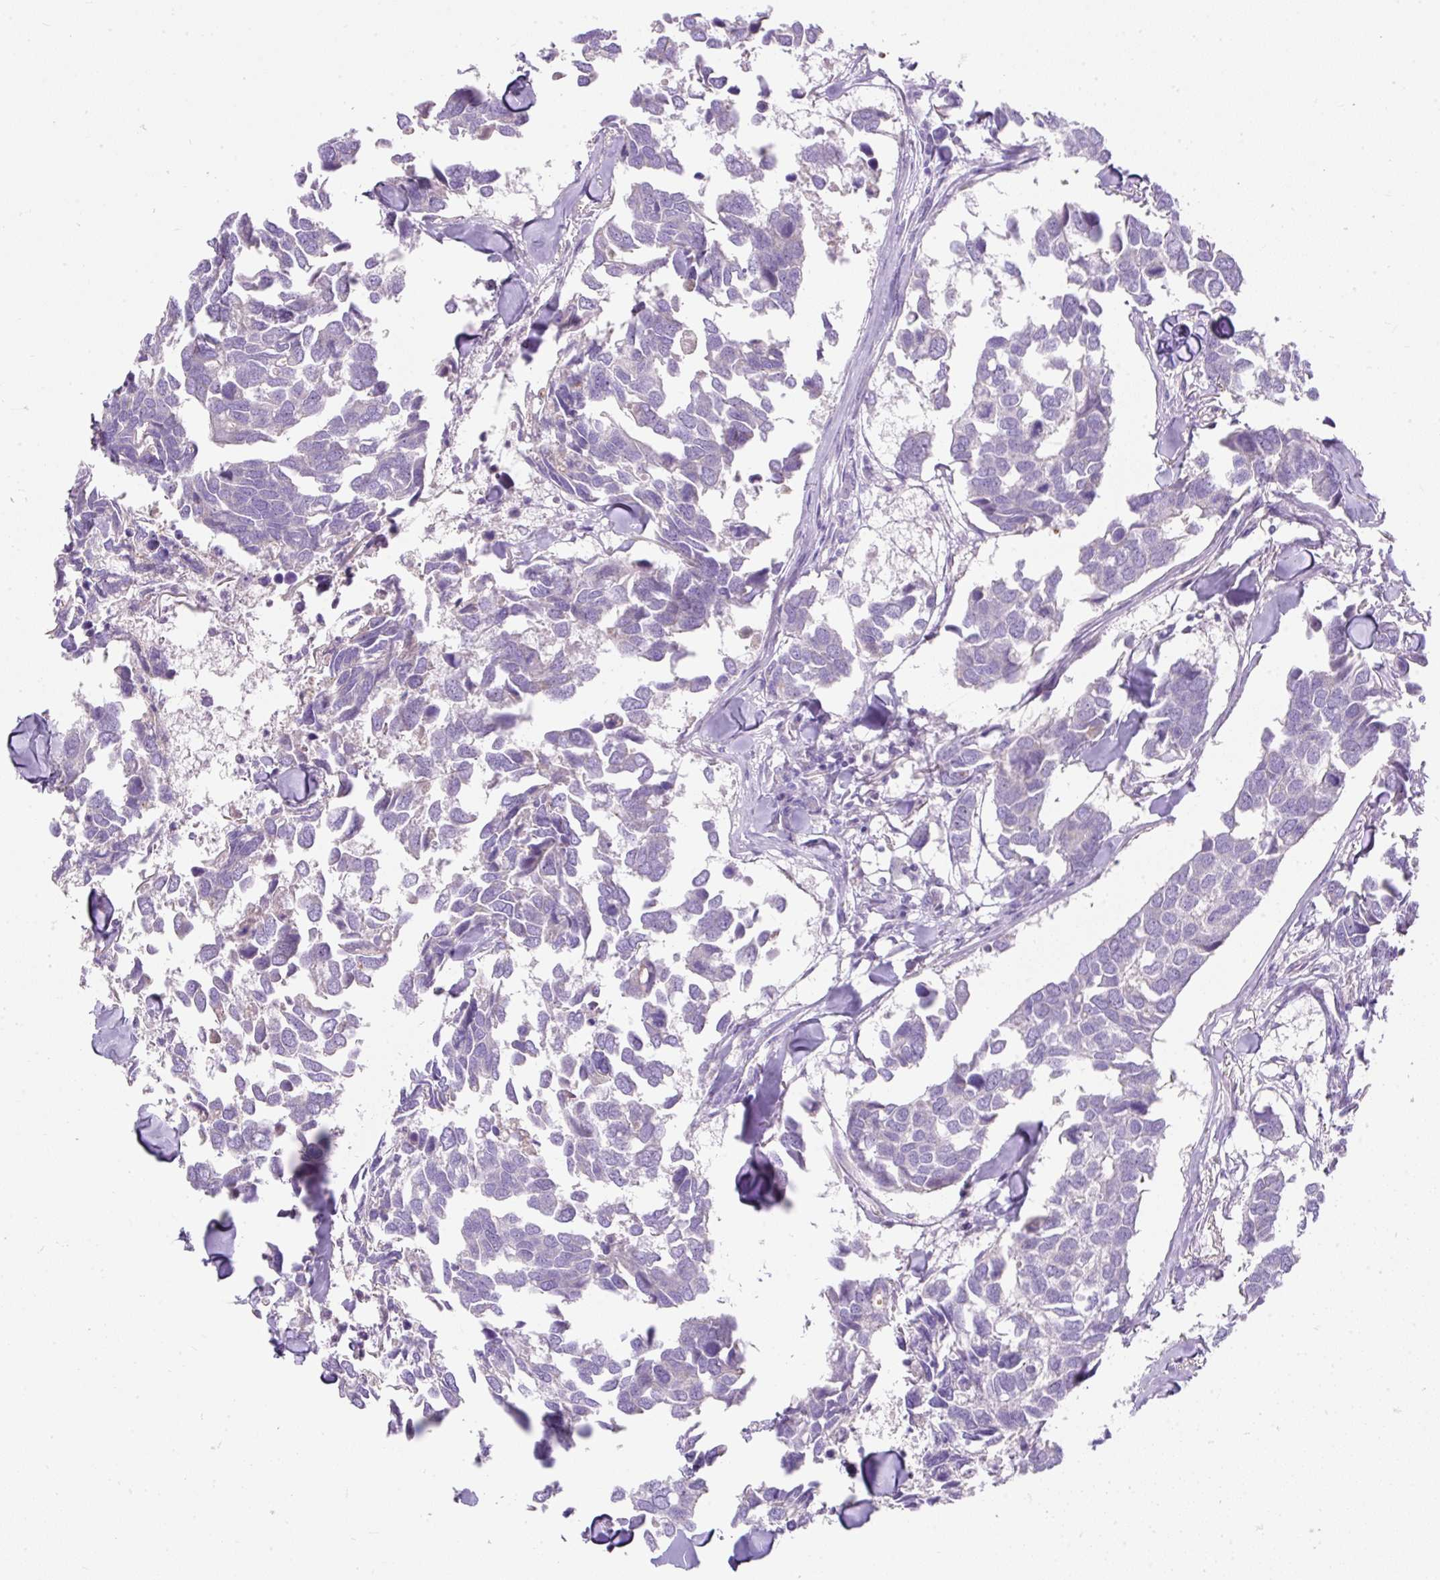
{"staining": {"intensity": "negative", "quantity": "none", "location": "none"}, "tissue": "breast cancer", "cell_type": "Tumor cells", "image_type": "cancer", "snomed": [{"axis": "morphology", "description": "Duct carcinoma"}, {"axis": "topography", "description": "Breast"}], "caption": "Human breast invasive ductal carcinoma stained for a protein using immunohistochemistry exhibits no expression in tumor cells.", "gene": "SUSD5", "patient": {"sex": "female", "age": 83}}